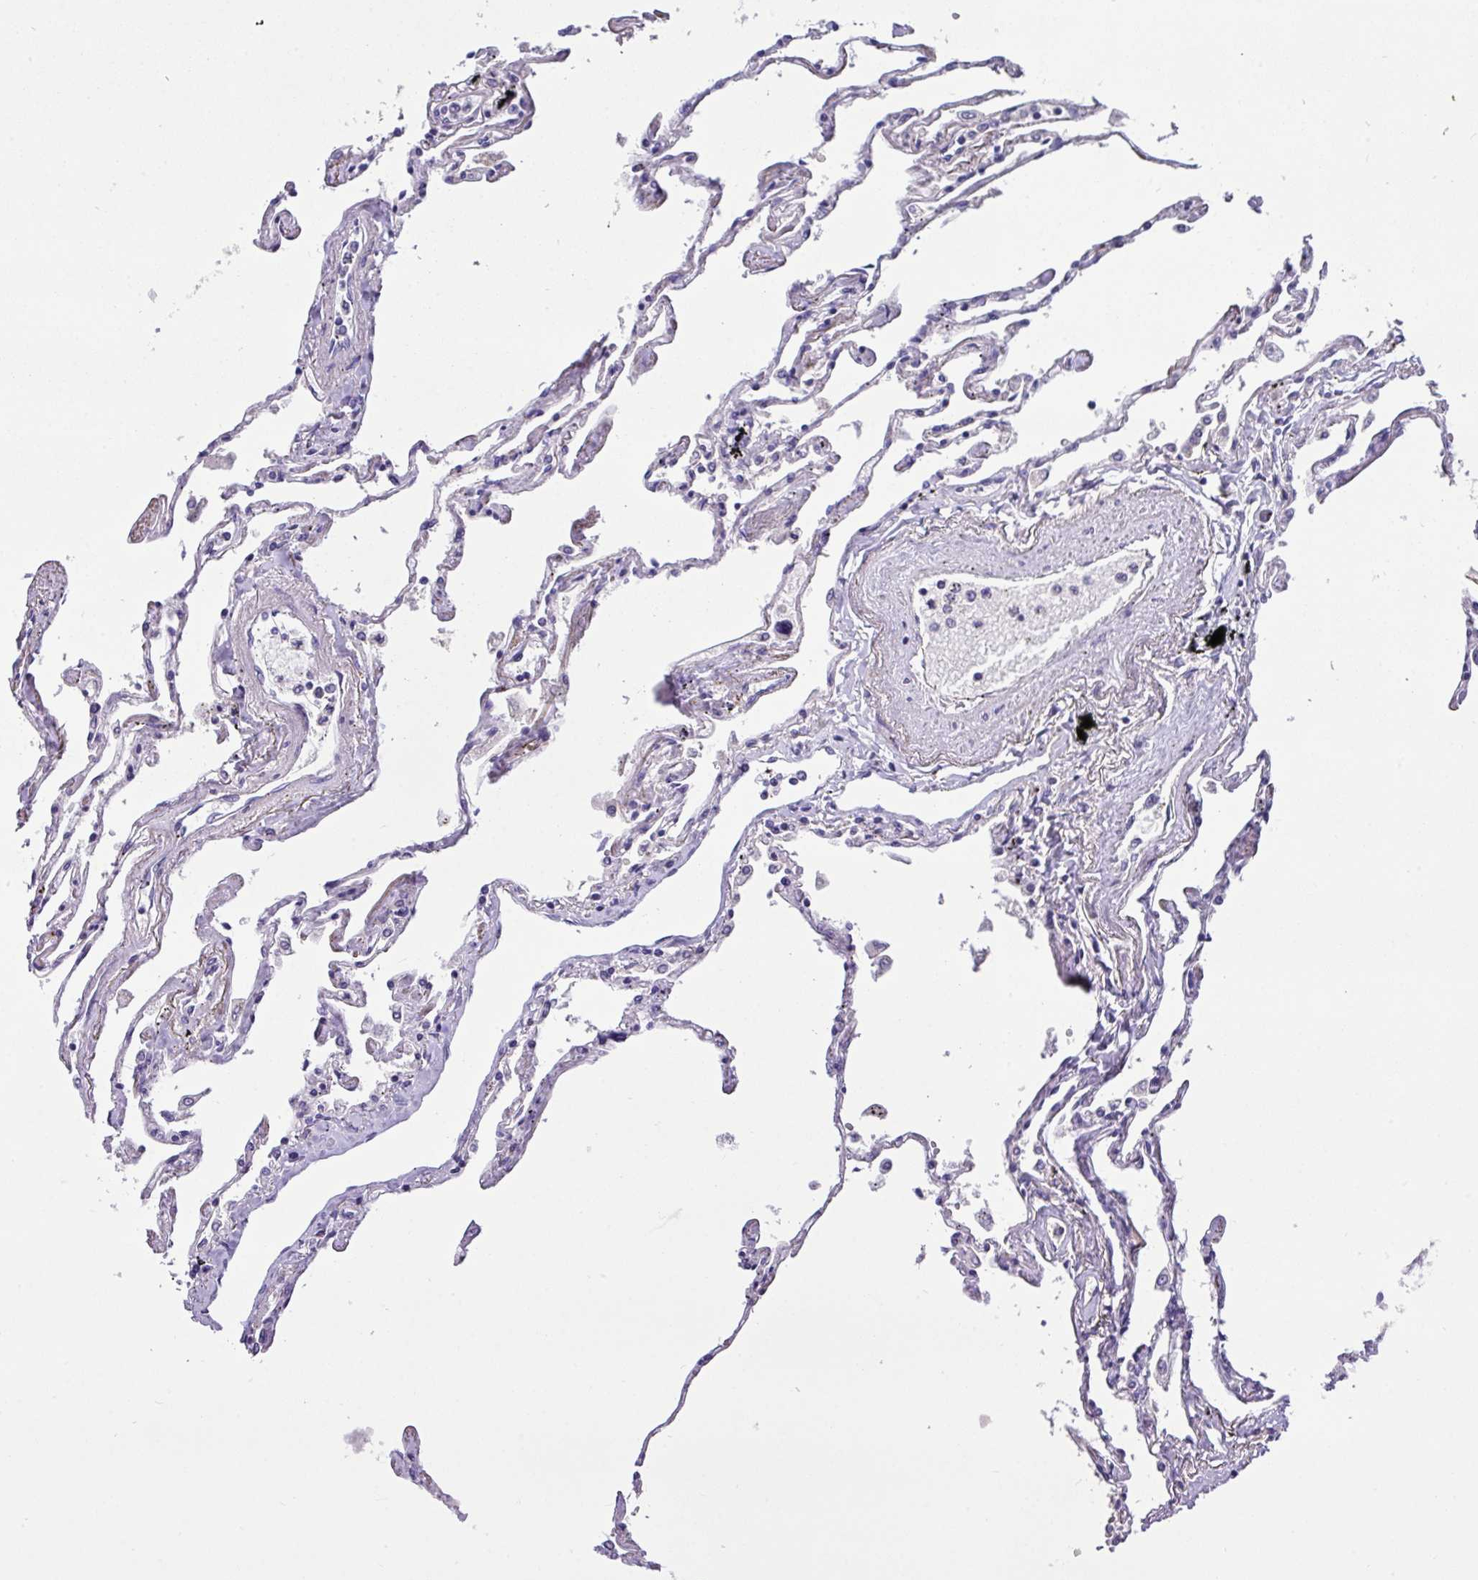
{"staining": {"intensity": "negative", "quantity": "none", "location": "none"}, "tissue": "lung", "cell_type": "Alveolar cells", "image_type": "normal", "snomed": [{"axis": "morphology", "description": "Normal tissue, NOS"}, {"axis": "topography", "description": "Lung"}], "caption": "Human lung stained for a protein using immunohistochemistry (IHC) exhibits no staining in alveolar cells.", "gene": "PAX8", "patient": {"sex": "female", "age": 67}}